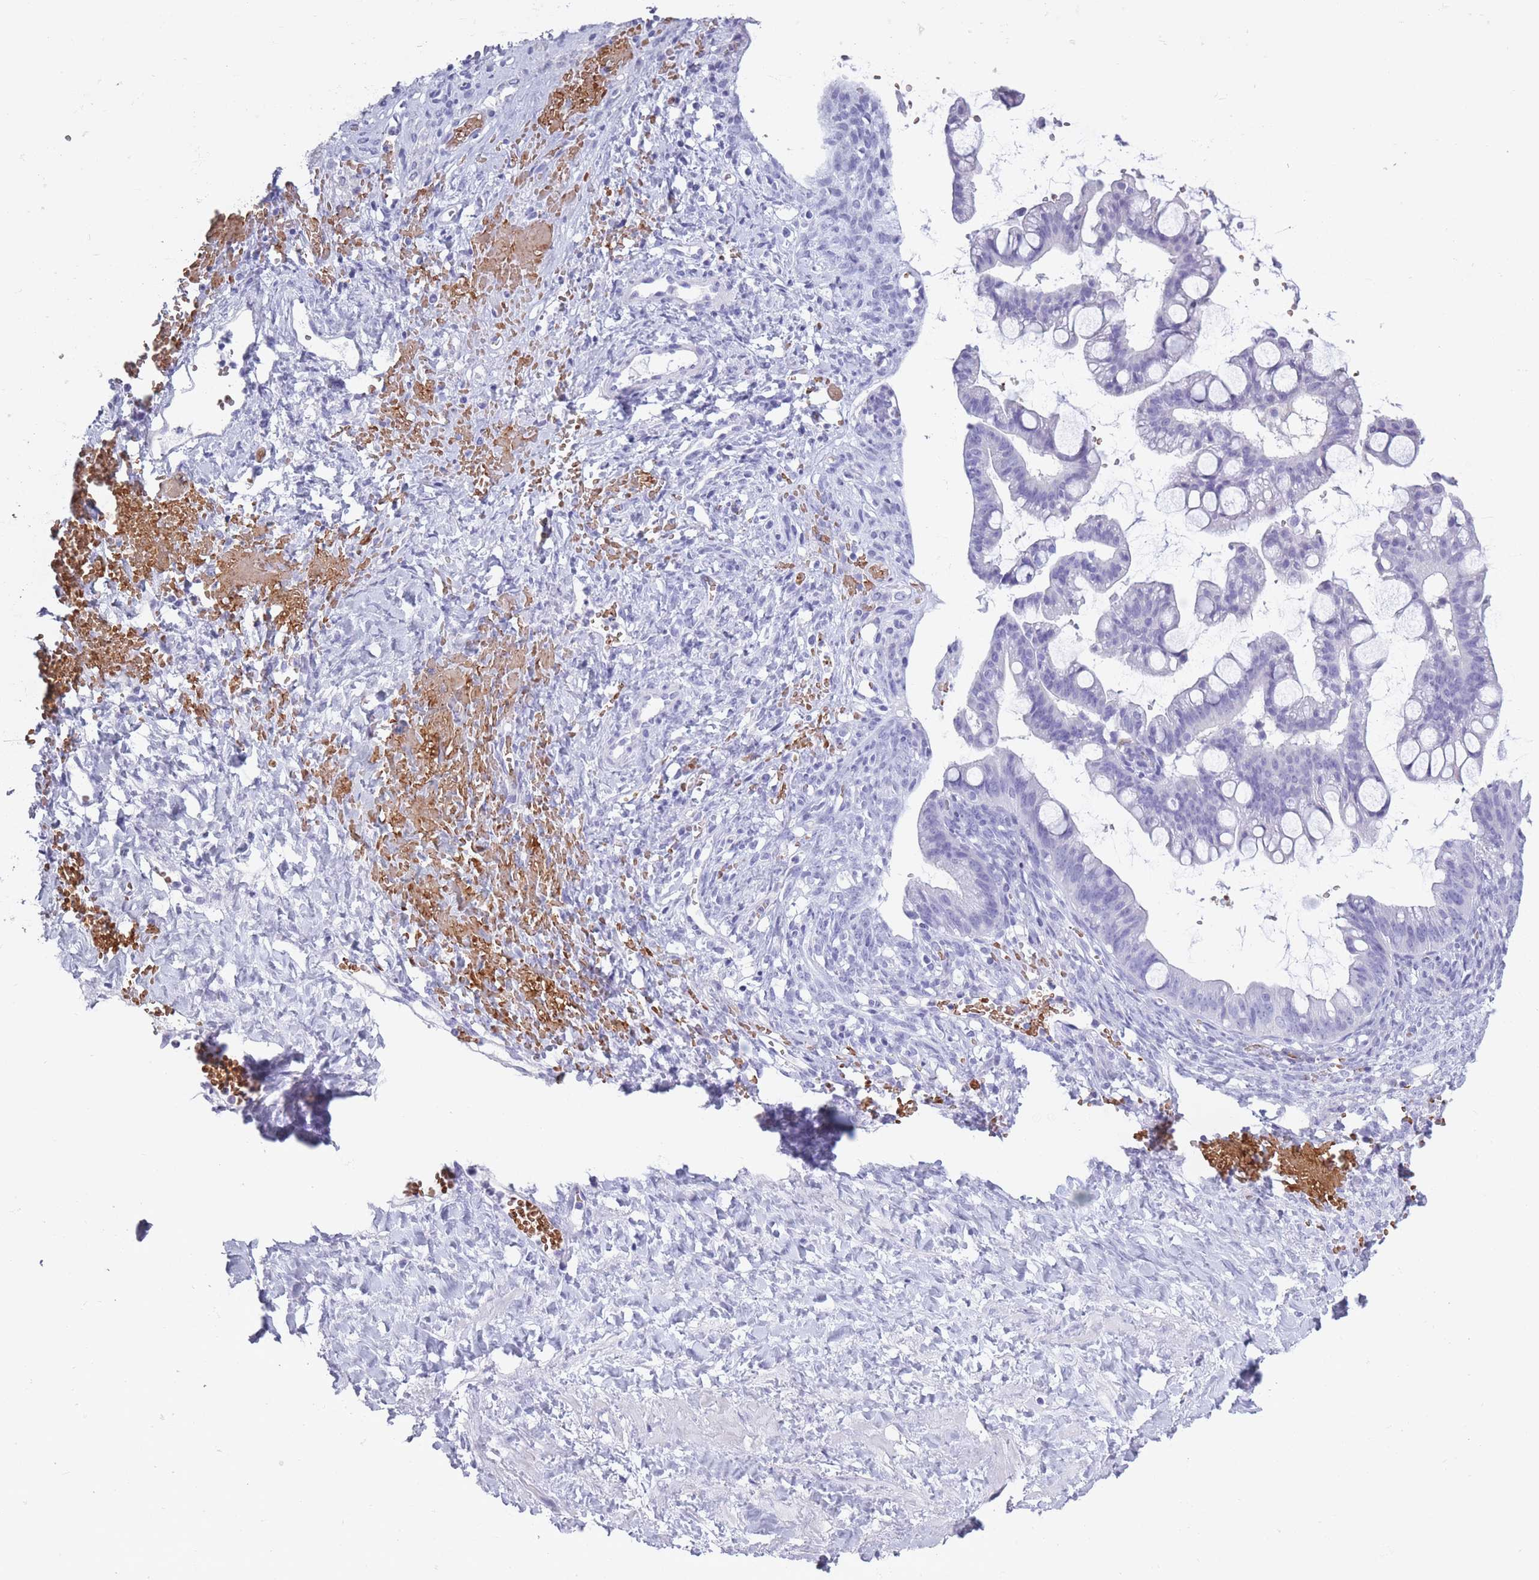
{"staining": {"intensity": "negative", "quantity": "none", "location": "none"}, "tissue": "ovarian cancer", "cell_type": "Tumor cells", "image_type": "cancer", "snomed": [{"axis": "morphology", "description": "Cystadenocarcinoma, mucinous, NOS"}, {"axis": "topography", "description": "Ovary"}], "caption": "Tumor cells show no significant protein positivity in ovarian mucinous cystadenocarcinoma.", "gene": "OR7C1", "patient": {"sex": "female", "age": 73}}